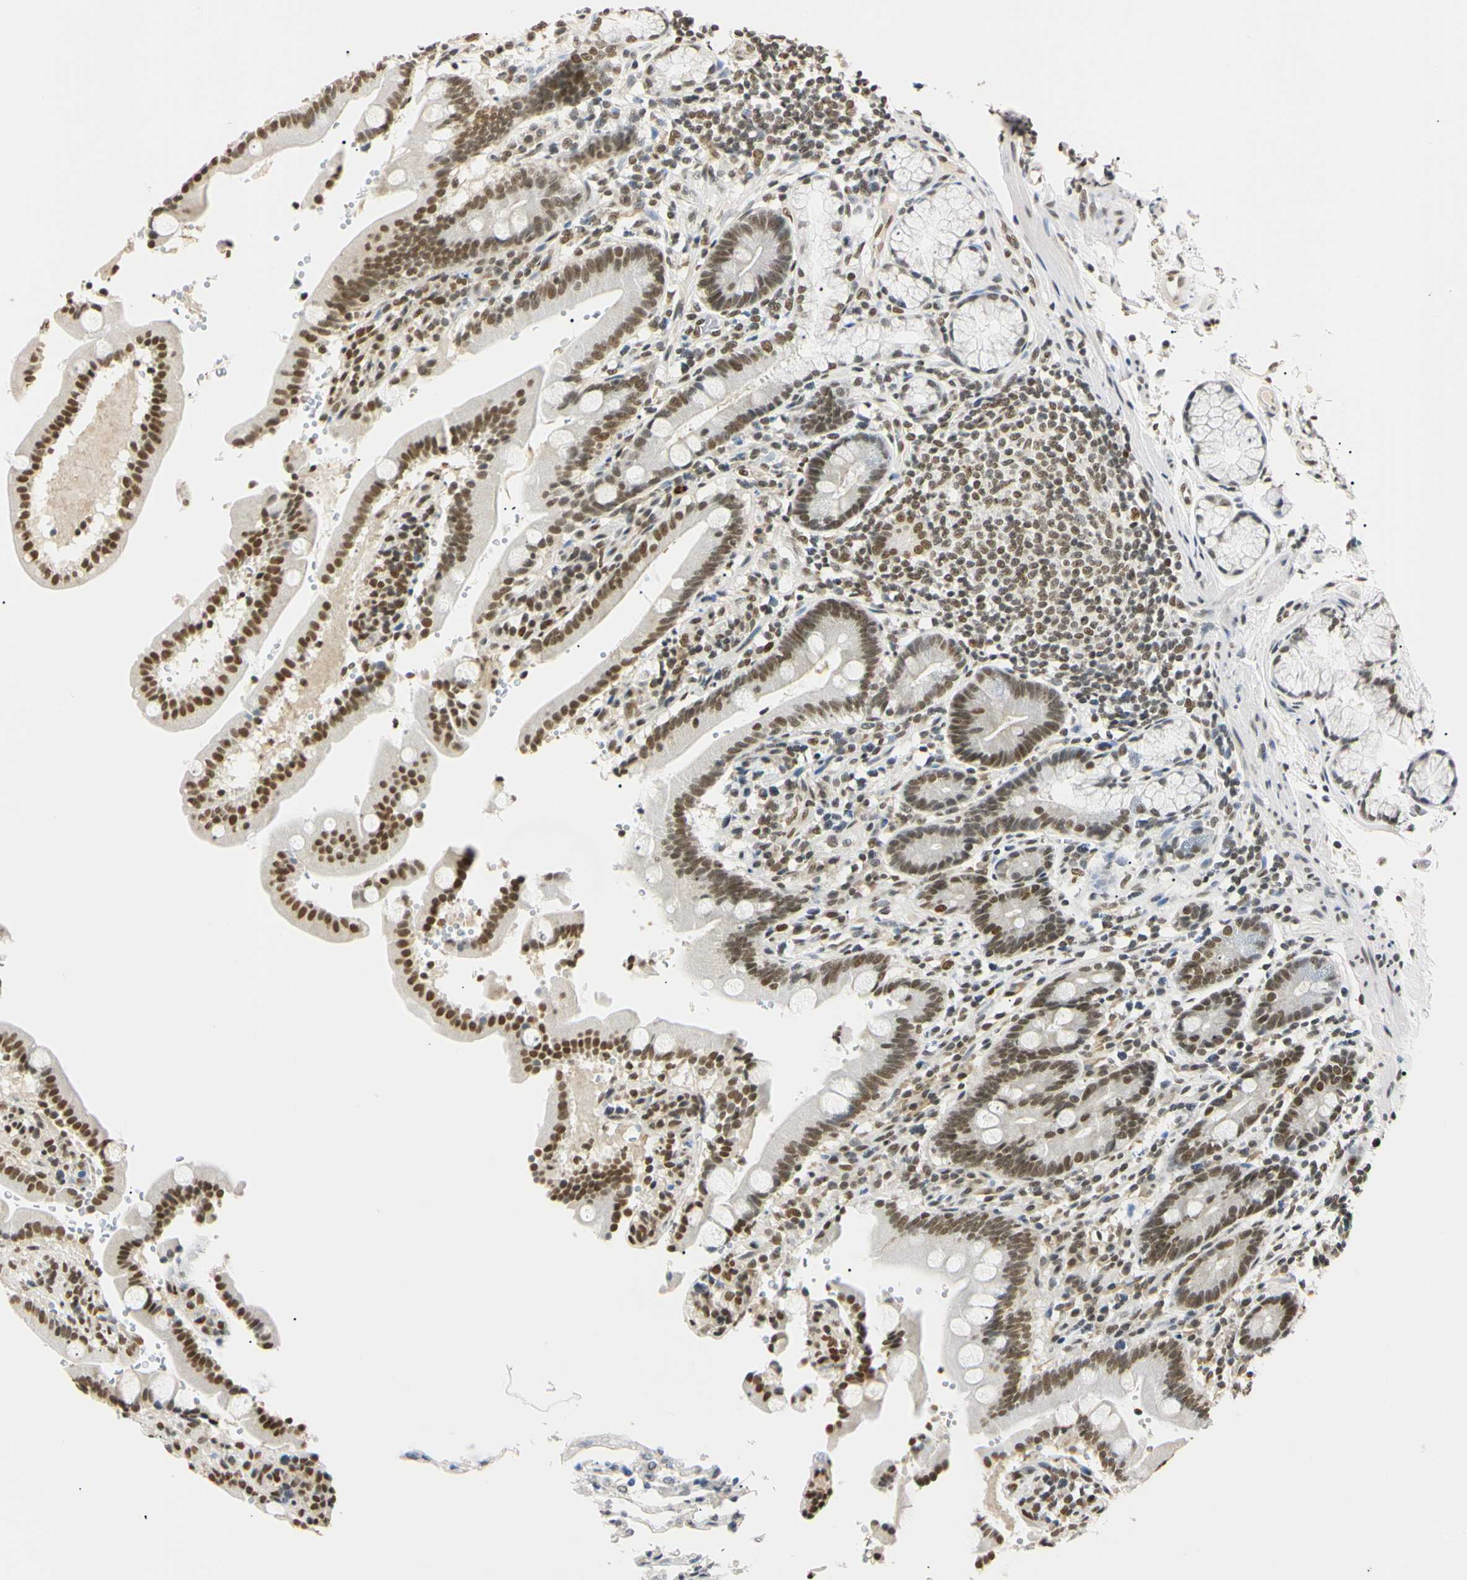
{"staining": {"intensity": "strong", "quantity": ">75%", "location": "nuclear"}, "tissue": "duodenum", "cell_type": "Glandular cells", "image_type": "normal", "snomed": [{"axis": "morphology", "description": "Normal tissue, NOS"}, {"axis": "topography", "description": "Small intestine, NOS"}], "caption": "Strong nuclear expression for a protein is identified in about >75% of glandular cells of unremarkable duodenum using immunohistochemistry (IHC).", "gene": "SMARCA5", "patient": {"sex": "female", "age": 71}}